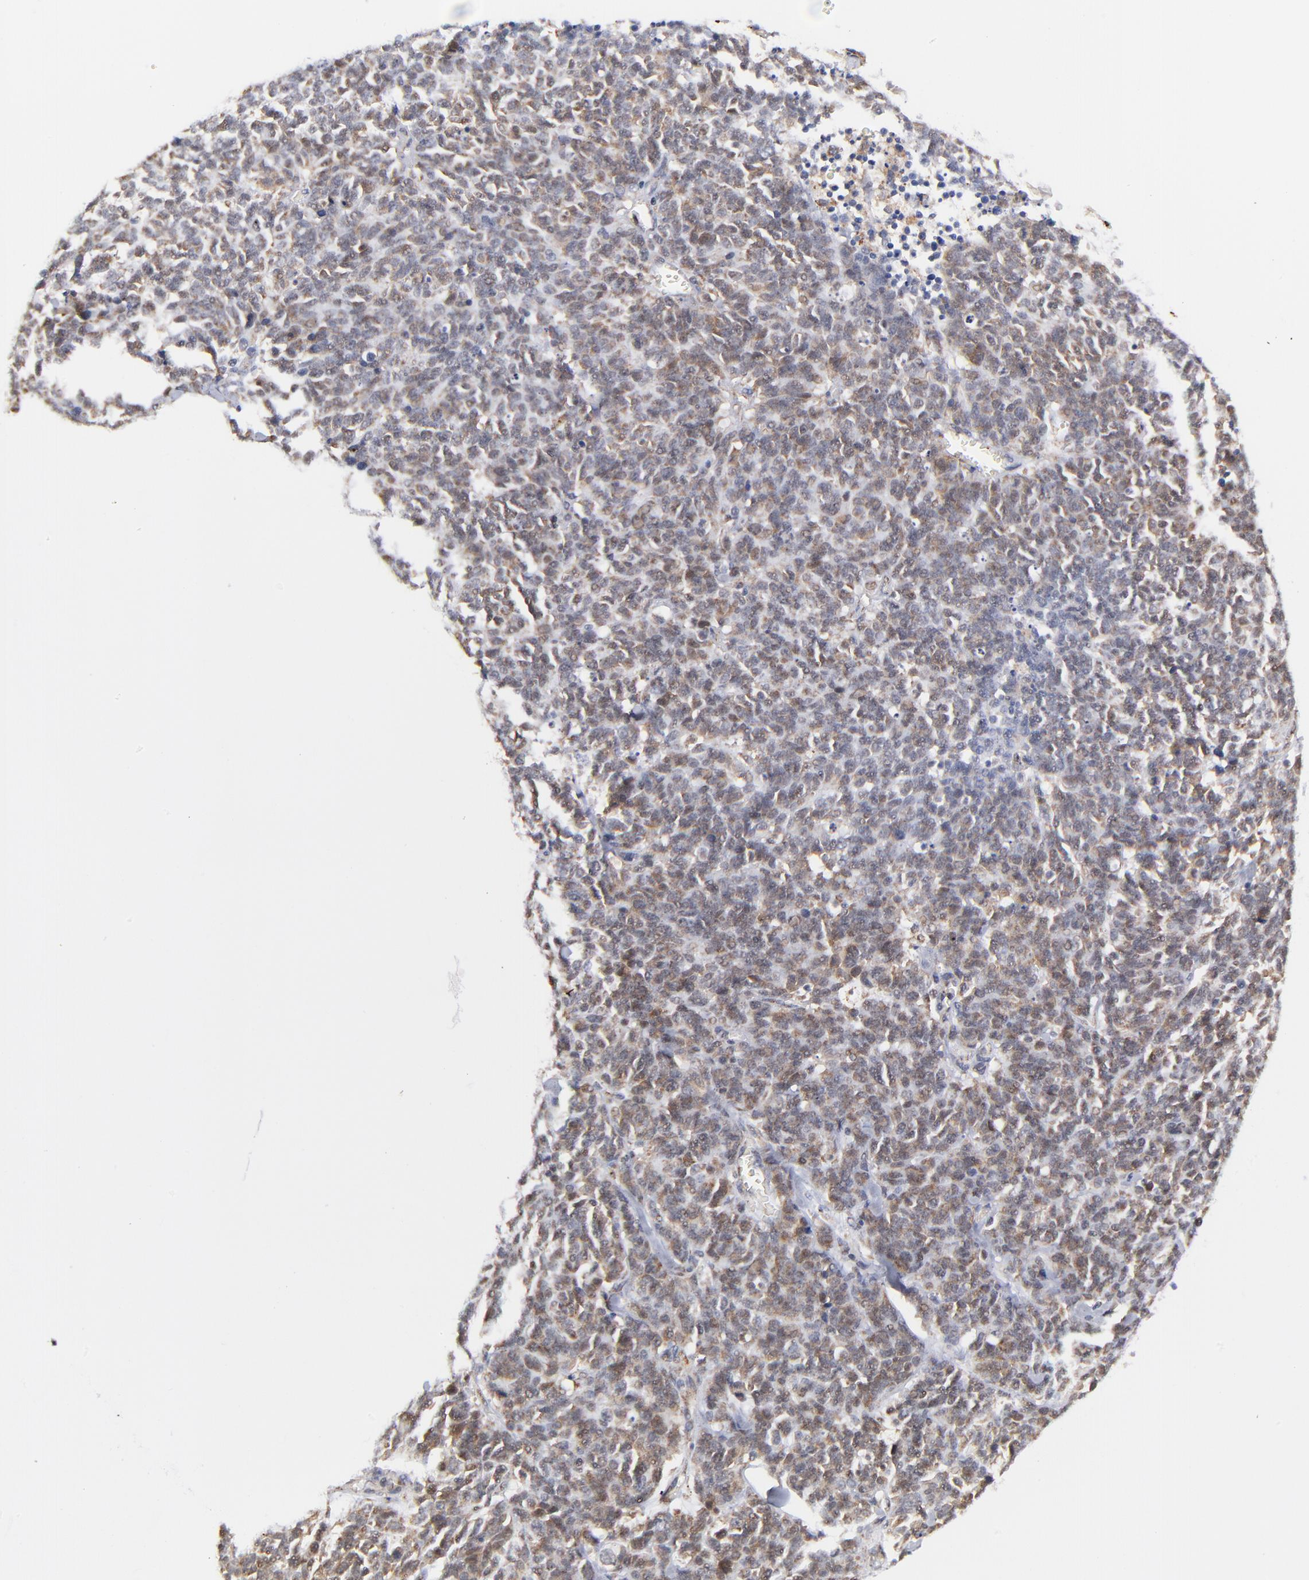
{"staining": {"intensity": "weak", "quantity": "<25%", "location": "cytoplasmic/membranous"}, "tissue": "lung cancer", "cell_type": "Tumor cells", "image_type": "cancer", "snomed": [{"axis": "morphology", "description": "Neoplasm, malignant, NOS"}, {"axis": "topography", "description": "Lung"}], "caption": "IHC of human lung malignant neoplasm displays no positivity in tumor cells.", "gene": "MAP2K7", "patient": {"sex": "female", "age": 58}}